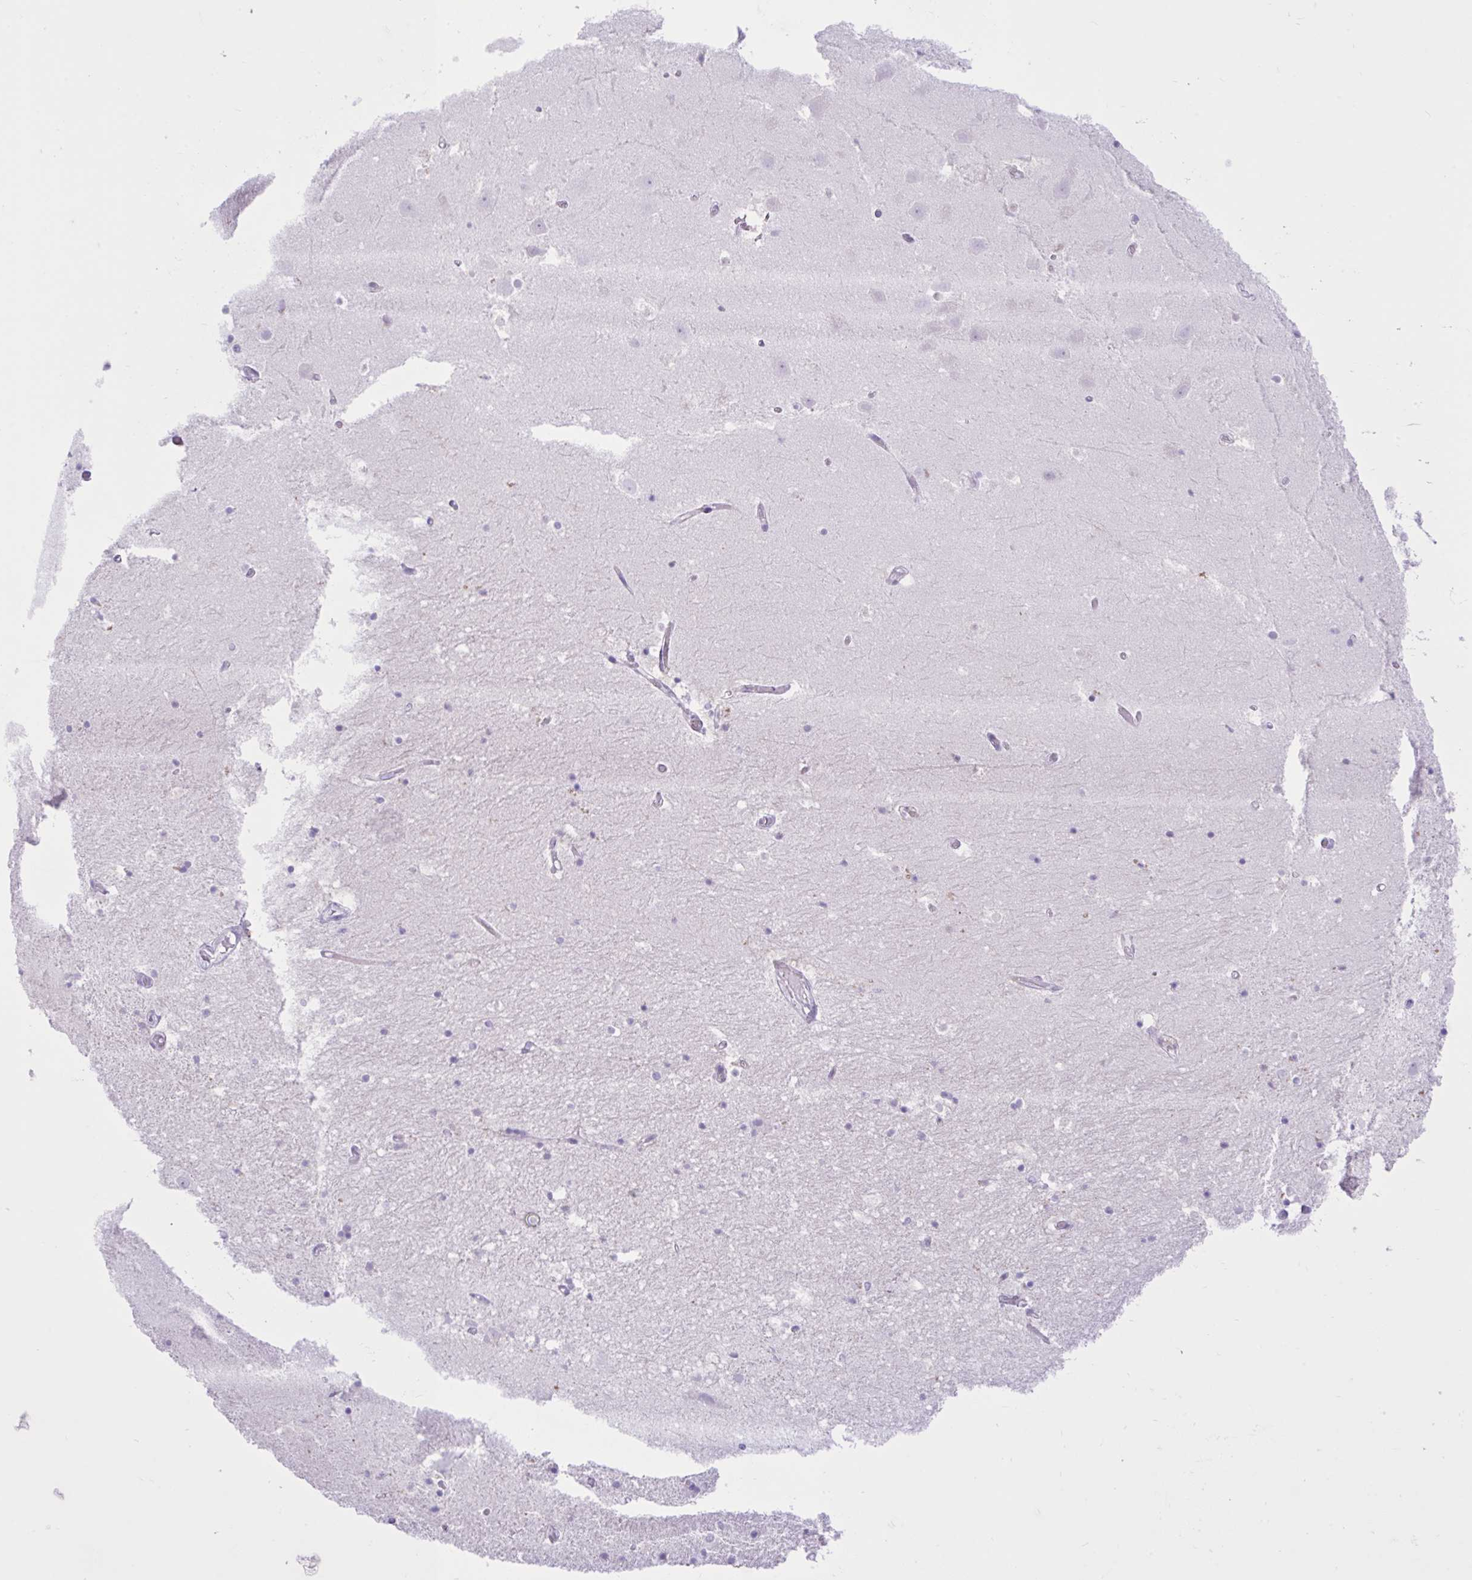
{"staining": {"intensity": "negative", "quantity": "none", "location": "none"}, "tissue": "hippocampus", "cell_type": "Glial cells", "image_type": "normal", "snomed": [{"axis": "morphology", "description": "Normal tissue, NOS"}, {"axis": "topography", "description": "Hippocampus"}], "caption": "Immunohistochemical staining of normal hippocampus shows no significant positivity in glial cells.", "gene": "ZNF101", "patient": {"sex": "female", "age": 52}}